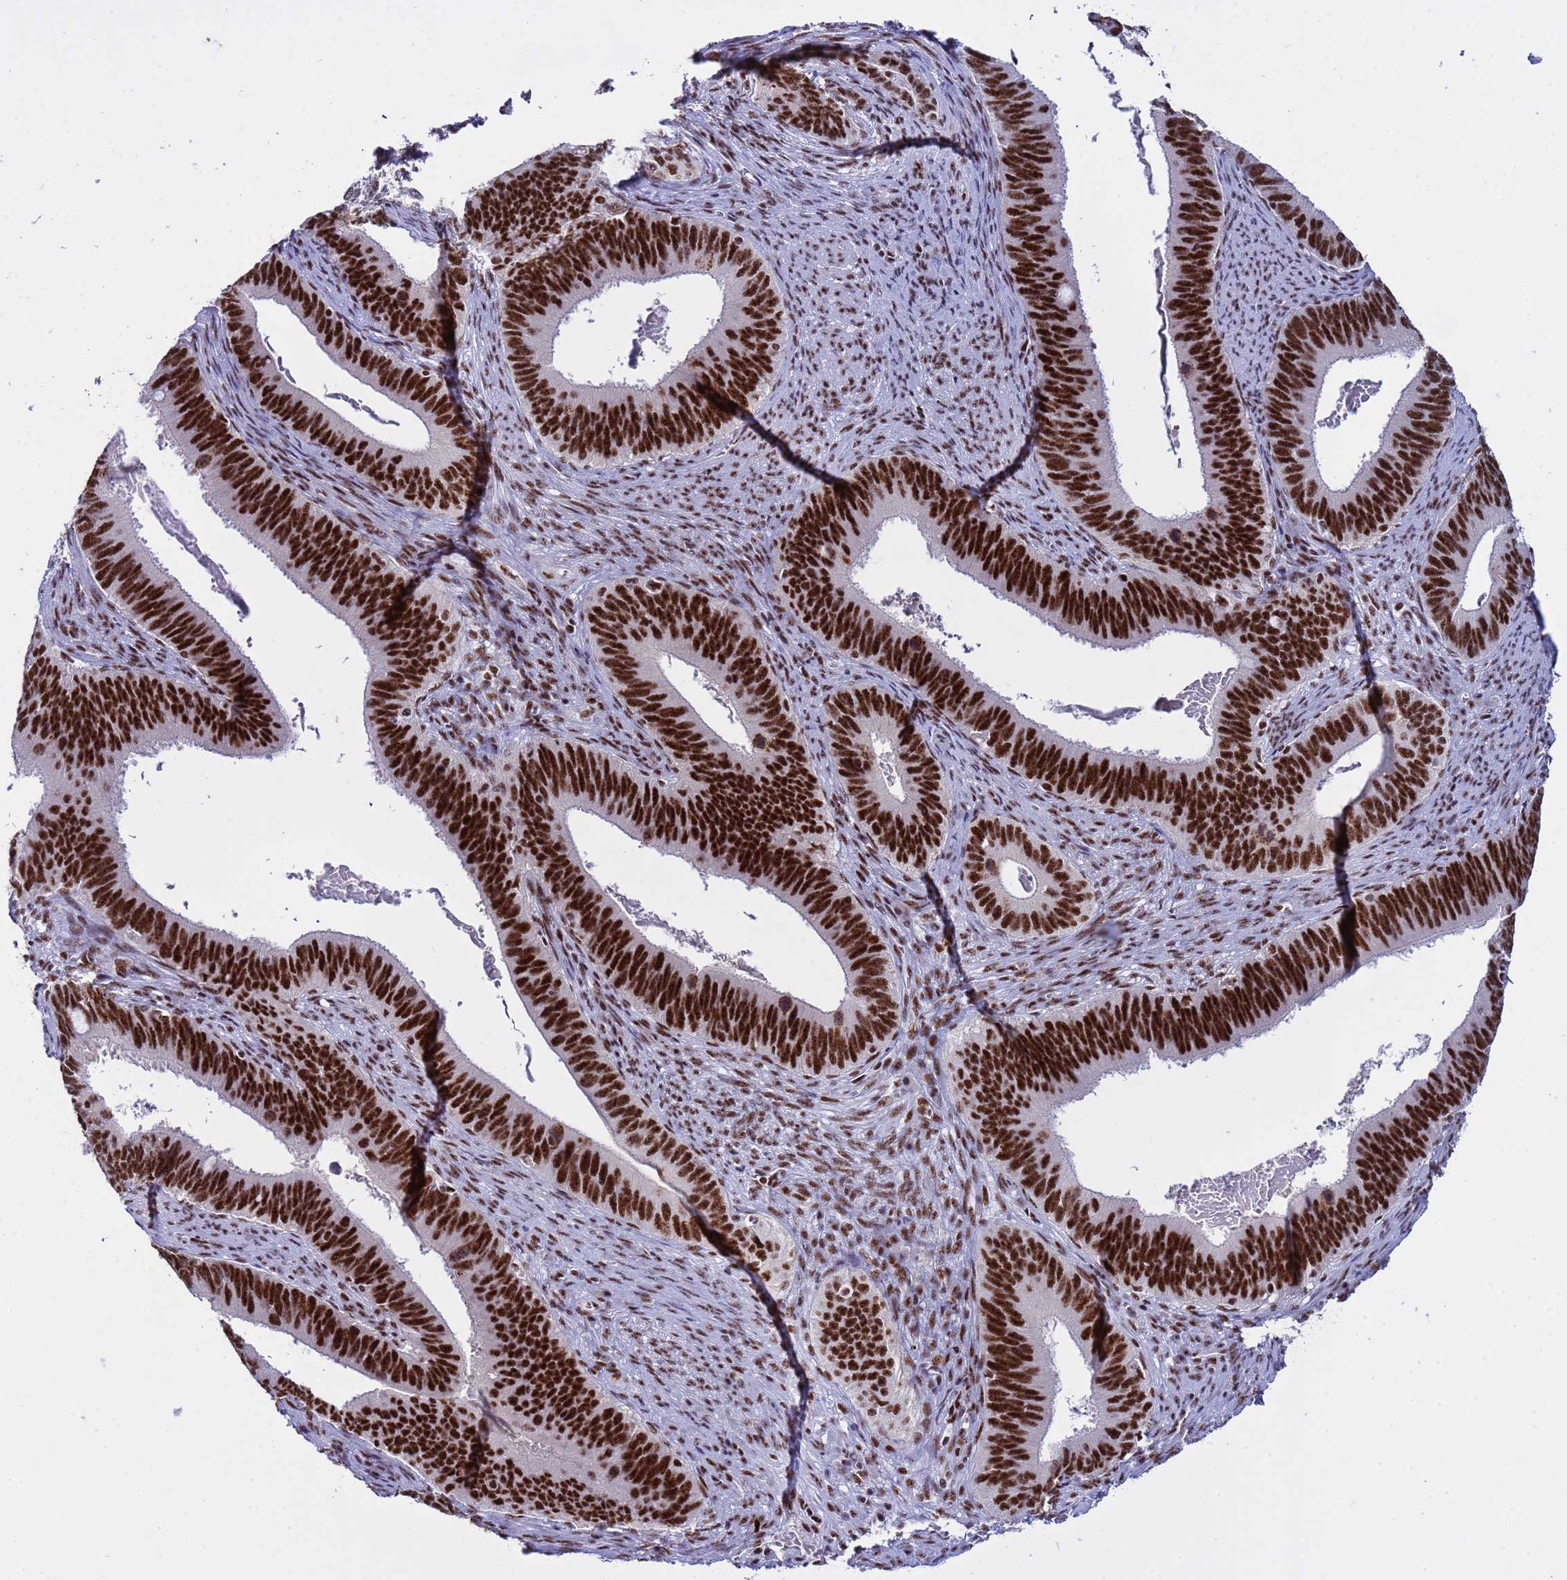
{"staining": {"intensity": "strong", "quantity": ">75%", "location": "nuclear"}, "tissue": "cervical cancer", "cell_type": "Tumor cells", "image_type": "cancer", "snomed": [{"axis": "morphology", "description": "Adenocarcinoma, NOS"}, {"axis": "topography", "description": "Cervix"}], "caption": "Immunohistochemistry (IHC) histopathology image of neoplastic tissue: cervical cancer (adenocarcinoma) stained using IHC exhibits high levels of strong protein expression localized specifically in the nuclear of tumor cells, appearing as a nuclear brown color.", "gene": "THOC2", "patient": {"sex": "female", "age": 42}}